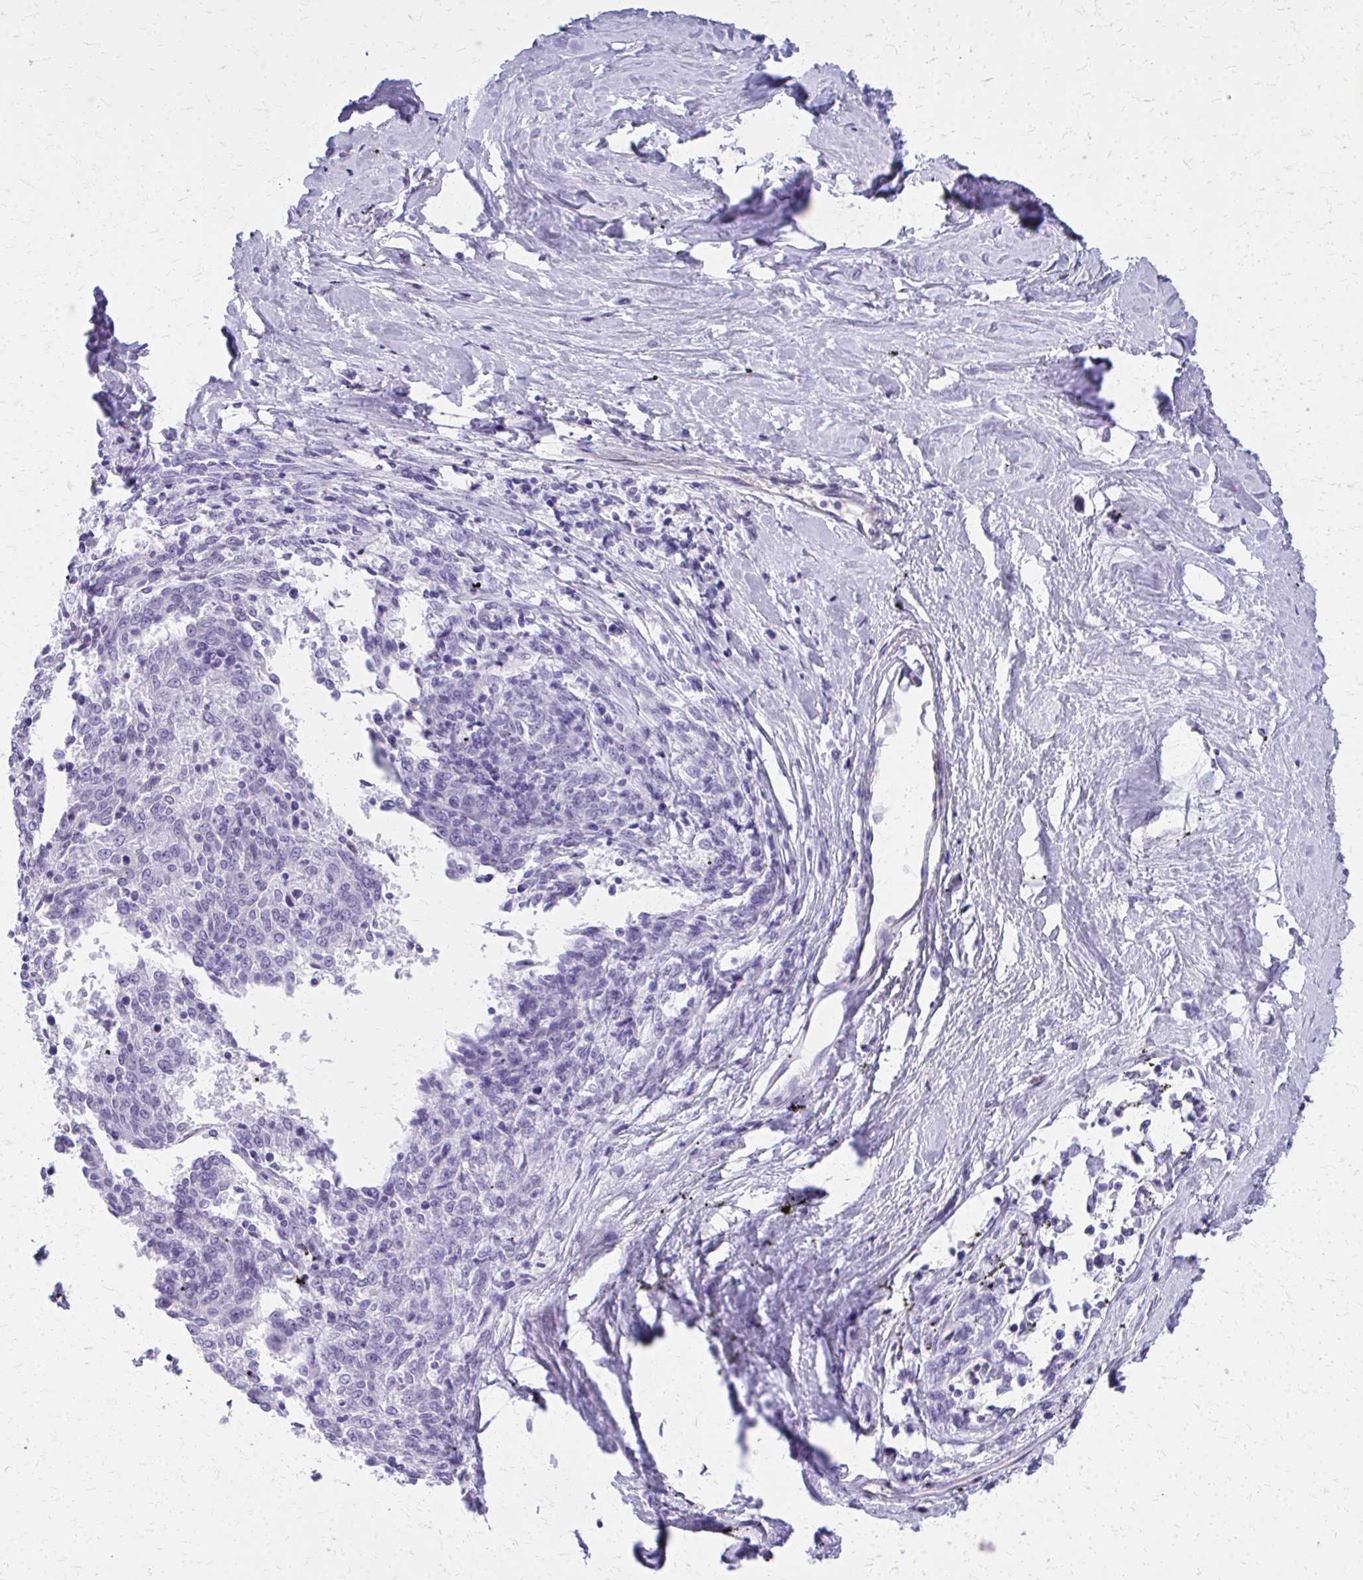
{"staining": {"intensity": "negative", "quantity": "none", "location": "none"}, "tissue": "melanoma", "cell_type": "Tumor cells", "image_type": "cancer", "snomed": [{"axis": "morphology", "description": "Malignant melanoma, NOS"}, {"axis": "topography", "description": "Skin"}], "caption": "There is no significant expression in tumor cells of melanoma.", "gene": "TPSG1", "patient": {"sex": "female", "age": 72}}